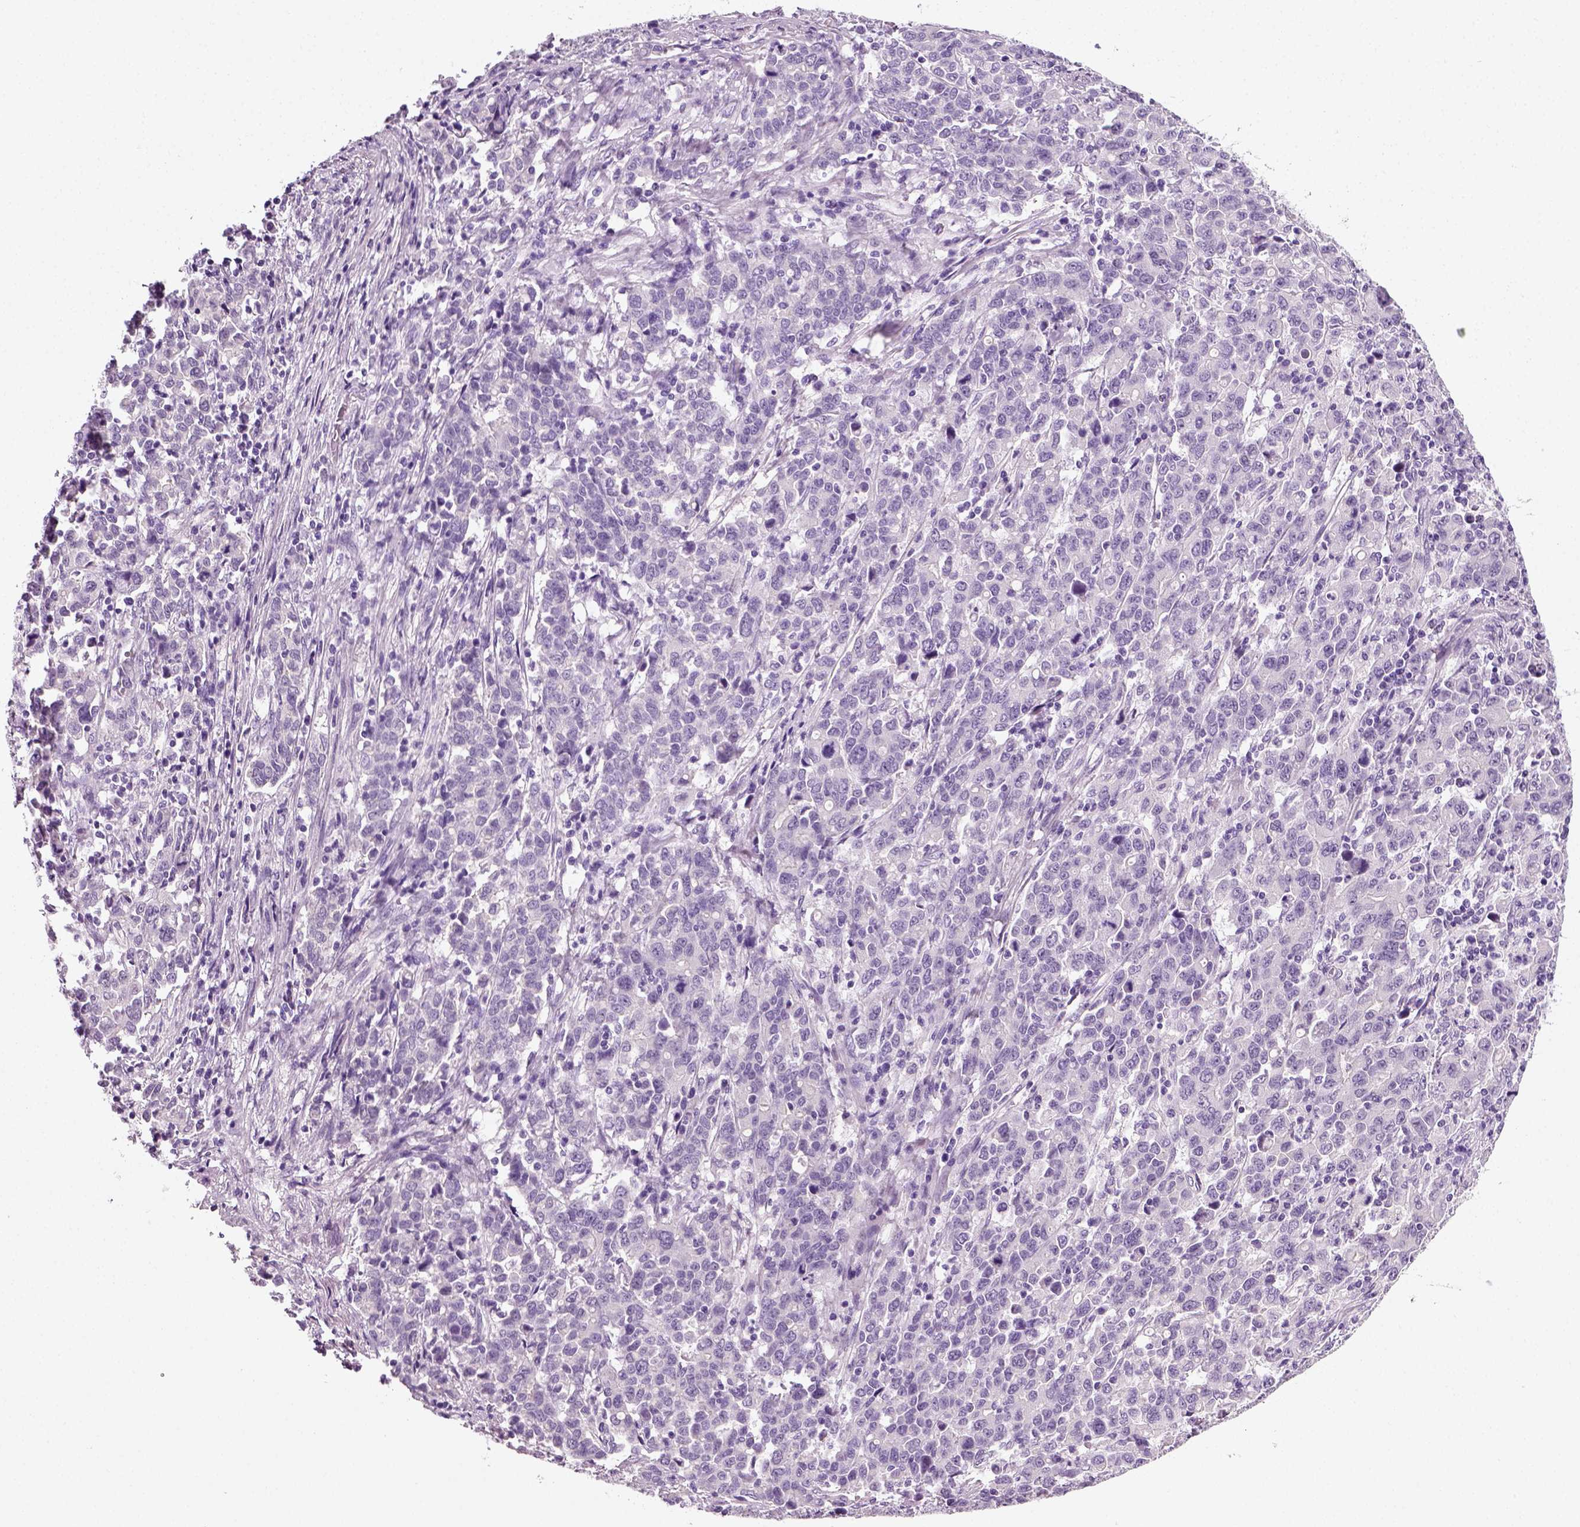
{"staining": {"intensity": "negative", "quantity": "none", "location": "none"}, "tissue": "stomach cancer", "cell_type": "Tumor cells", "image_type": "cancer", "snomed": [{"axis": "morphology", "description": "Adenocarcinoma, NOS"}, {"axis": "topography", "description": "Stomach, upper"}], "caption": "This is an immunohistochemistry (IHC) photomicrograph of human adenocarcinoma (stomach). There is no expression in tumor cells.", "gene": "SPATA31E1", "patient": {"sex": "male", "age": 69}}